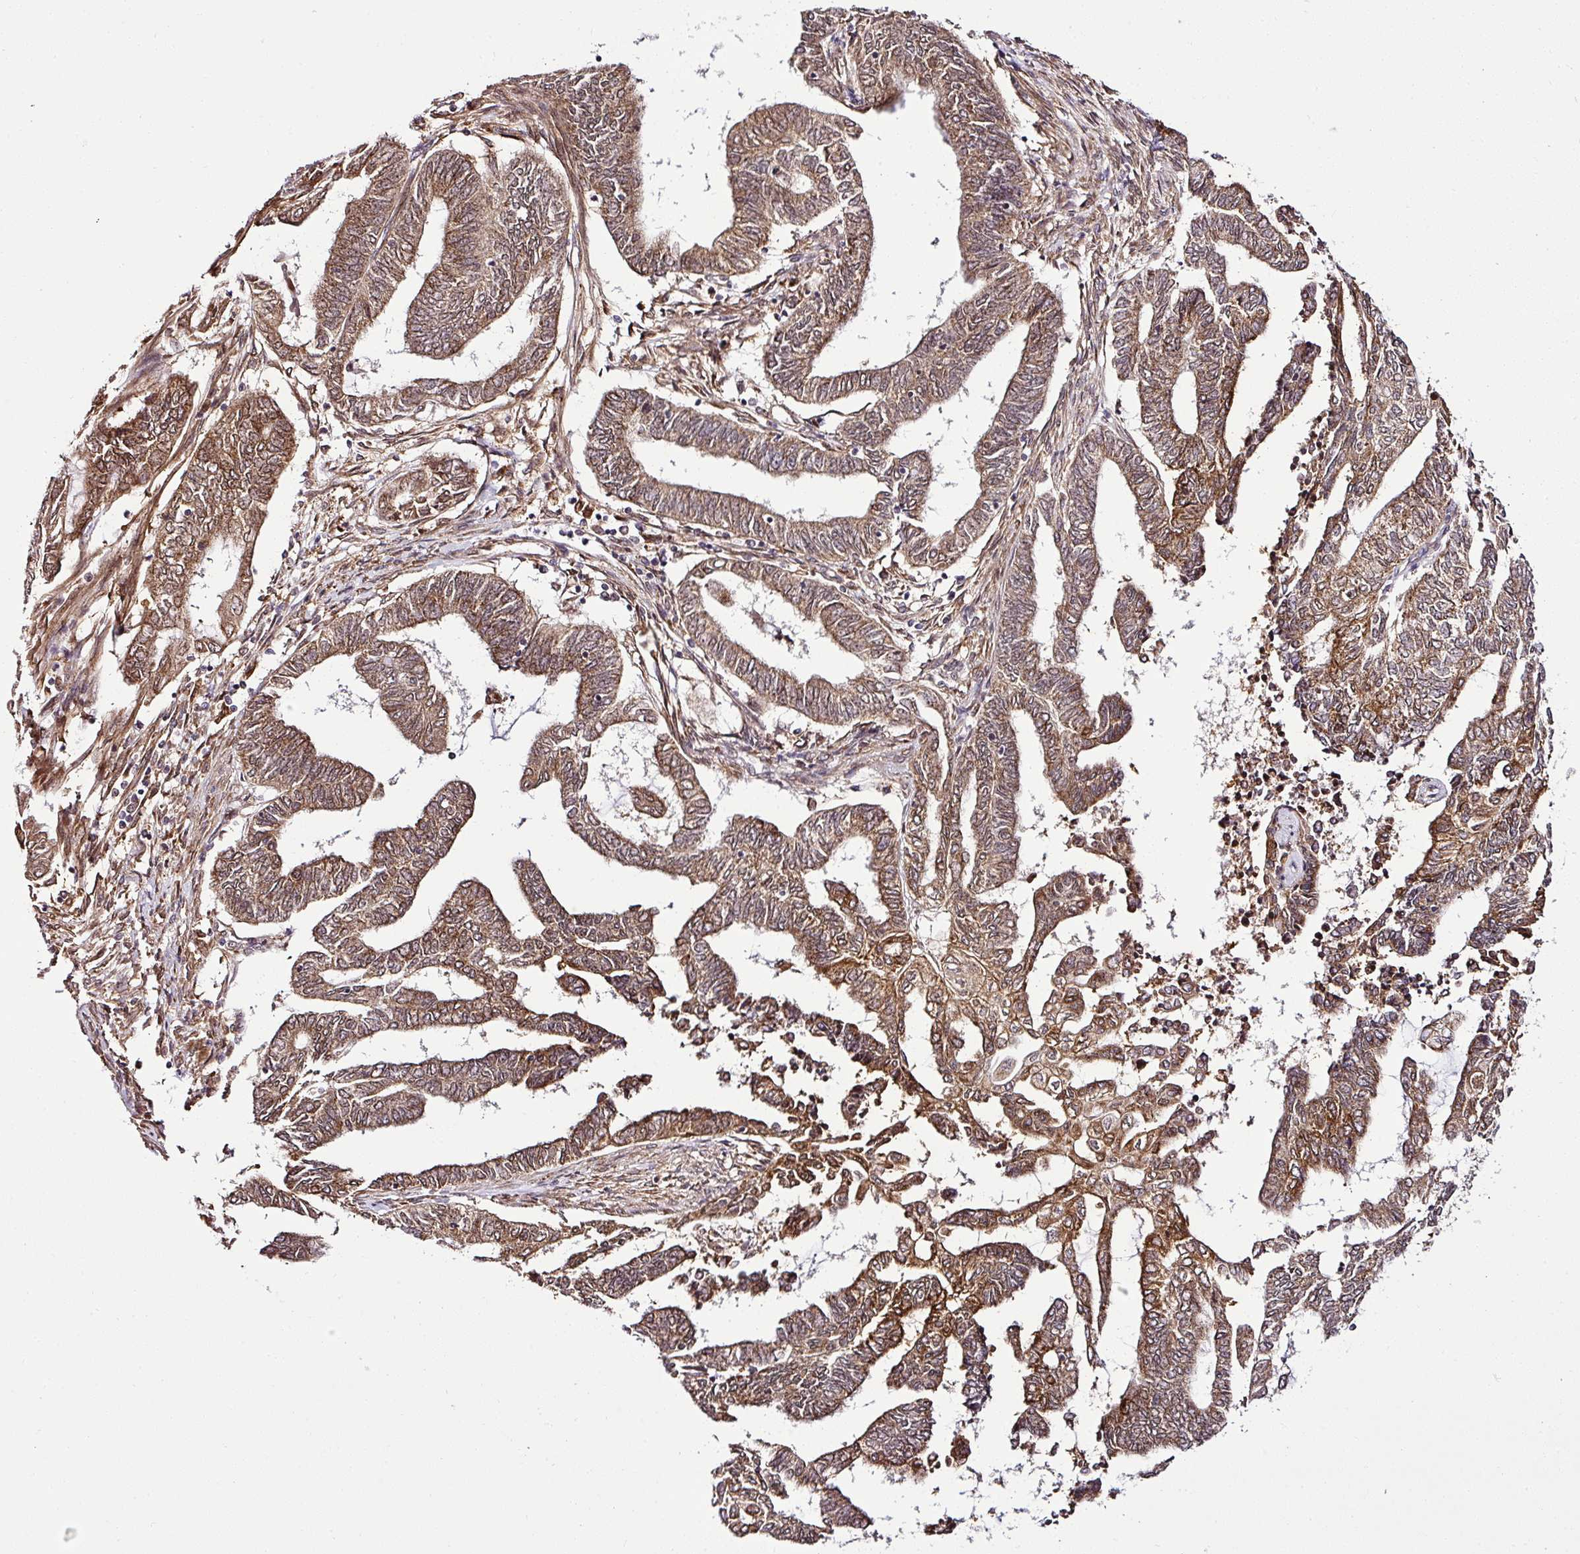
{"staining": {"intensity": "moderate", "quantity": ">75%", "location": "cytoplasmic/membranous,nuclear"}, "tissue": "endometrial cancer", "cell_type": "Tumor cells", "image_type": "cancer", "snomed": [{"axis": "morphology", "description": "Adenocarcinoma, NOS"}, {"axis": "topography", "description": "Uterus"}, {"axis": "topography", "description": "Endometrium"}], "caption": "Endometrial cancer (adenocarcinoma) stained with DAB immunohistochemistry exhibits medium levels of moderate cytoplasmic/membranous and nuclear staining in approximately >75% of tumor cells.", "gene": "FAM153A", "patient": {"sex": "female", "age": 70}}